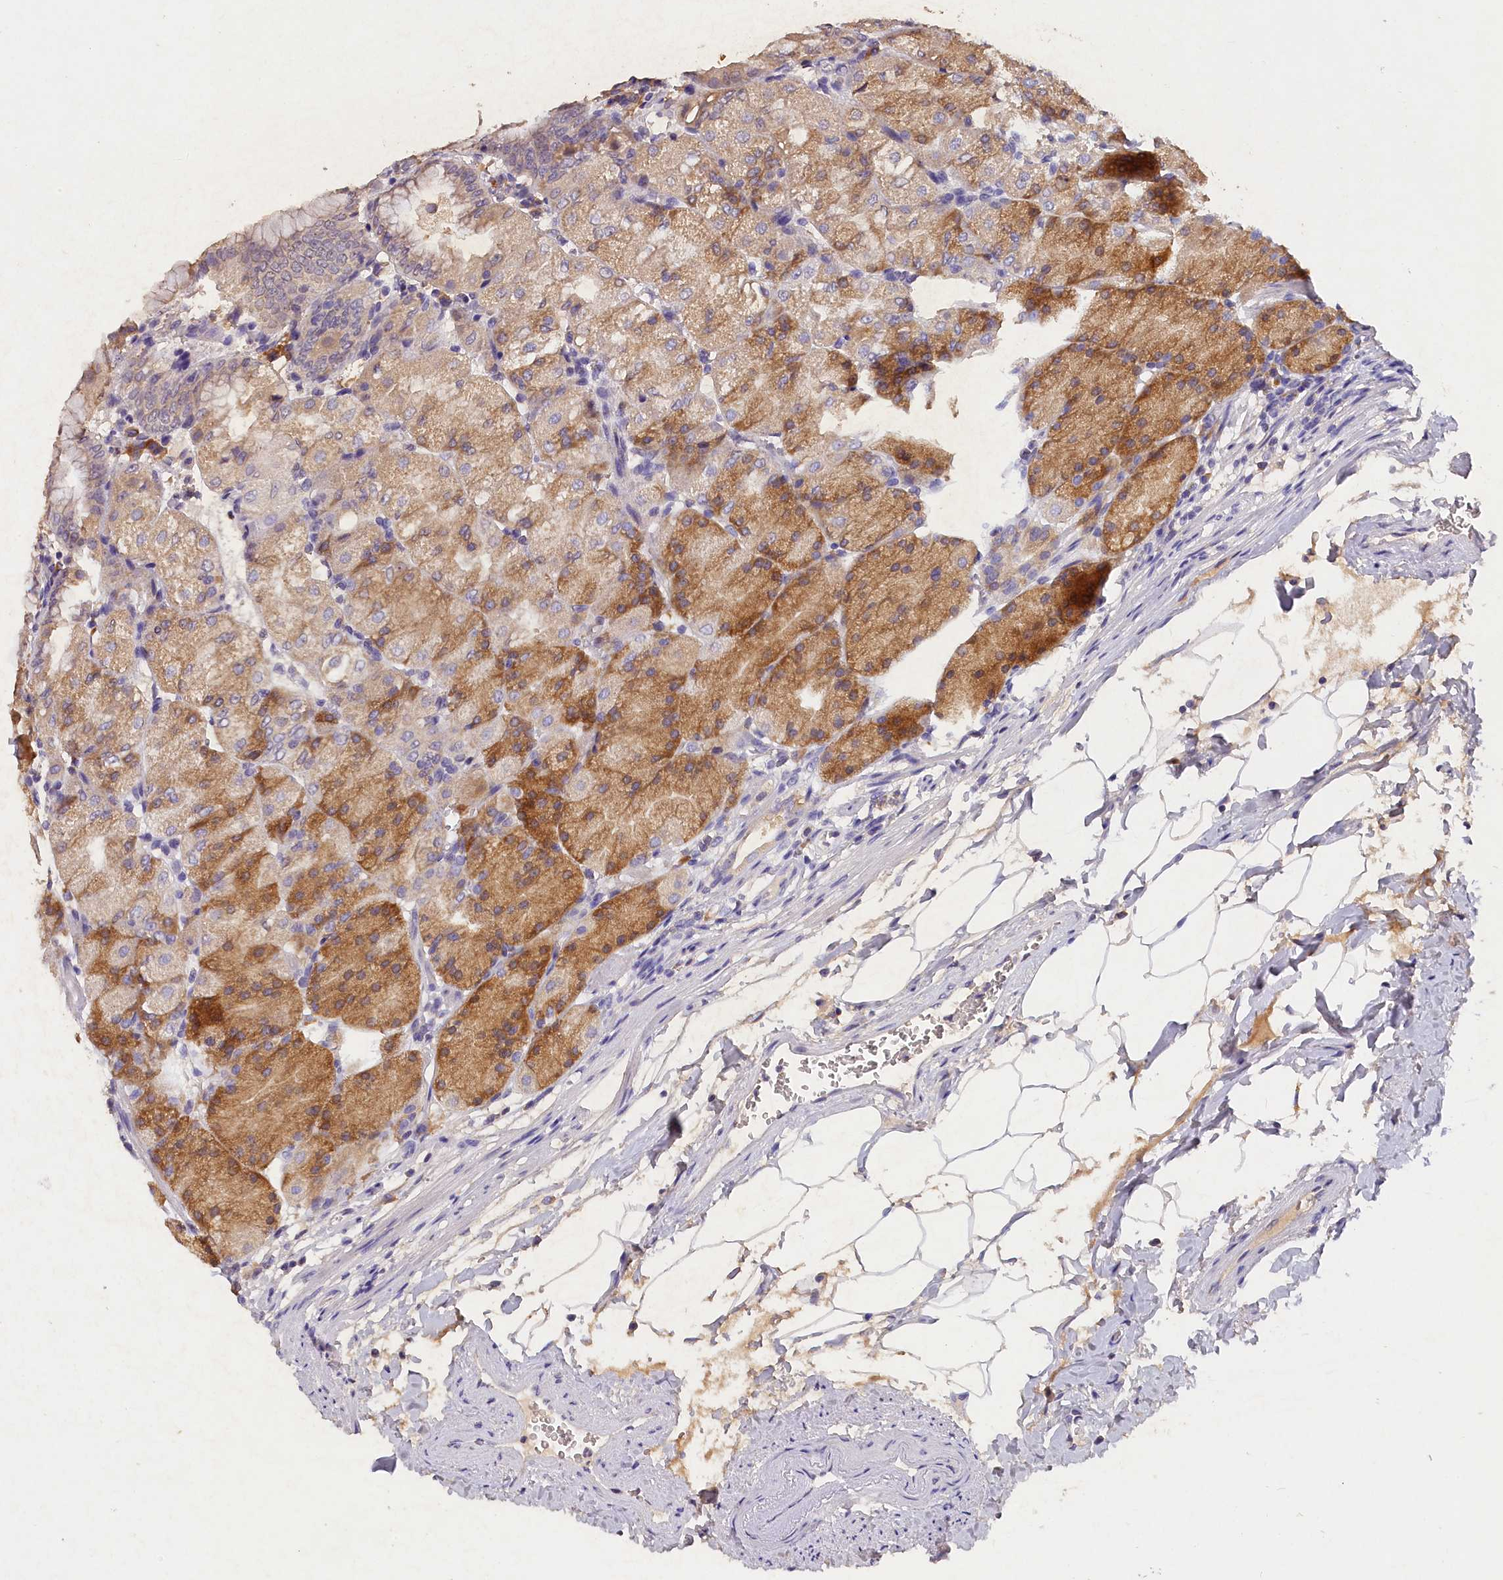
{"staining": {"intensity": "moderate", "quantity": "<25%", "location": "cytoplasmic/membranous"}, "tissue": "stomach", "cell_type": "Glandular cells", "image_type": "normal", "snomed": [{"axis": "morphology", "description": "Normal tissue, NOS"}, {"axis": "topography", "description": "Stomach, upper"}, {"axis": "topography", "description": "Stomach, lower"}], "caption": "Stomach stained with immunohistochemistry displays moderate cytoplasmic/membranous staining in about <25% of glandular cells.", "gene": "ST7L", "patient": {"sex": "male", "age": 62}}